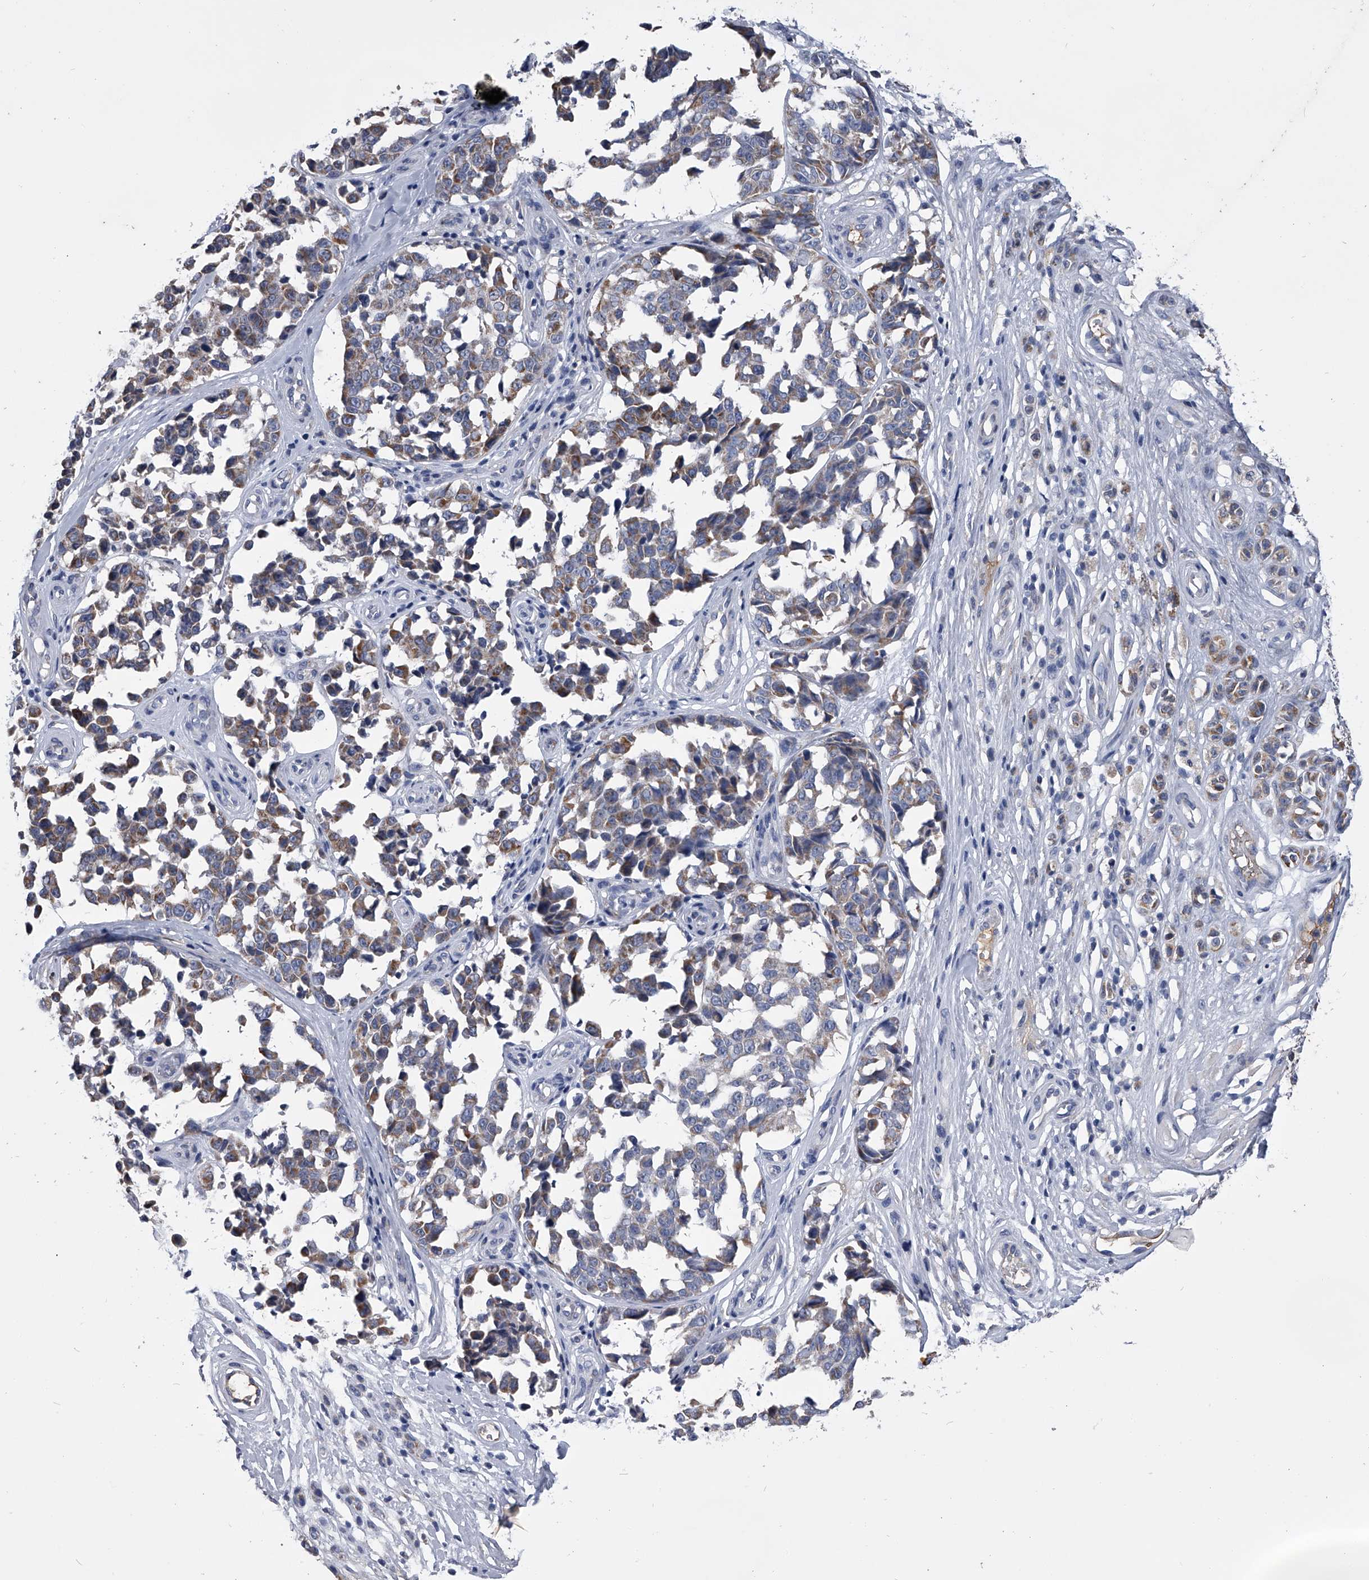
{"staining": {"intensity": "moderate", "quantity": ">75%", "location": "cytoplasmic/membranous"}, "tissue": "melanoma", "cell_type": "Tumor cells", "image_type": "cancer", "snomed": [{"axis": "morphology", "description": "Malignant melanoma, NOS"}, {"axis": "topography", "description": "Skin"}], "caption": "This histopathology image demonstrates IHC staining of human malignant melanoma, with medium moderate cytoplasmic/membranous staining in approximately >75% of tumor cells.", "gene": "OAT", "patient": {"sex": "female", "age": 64}}